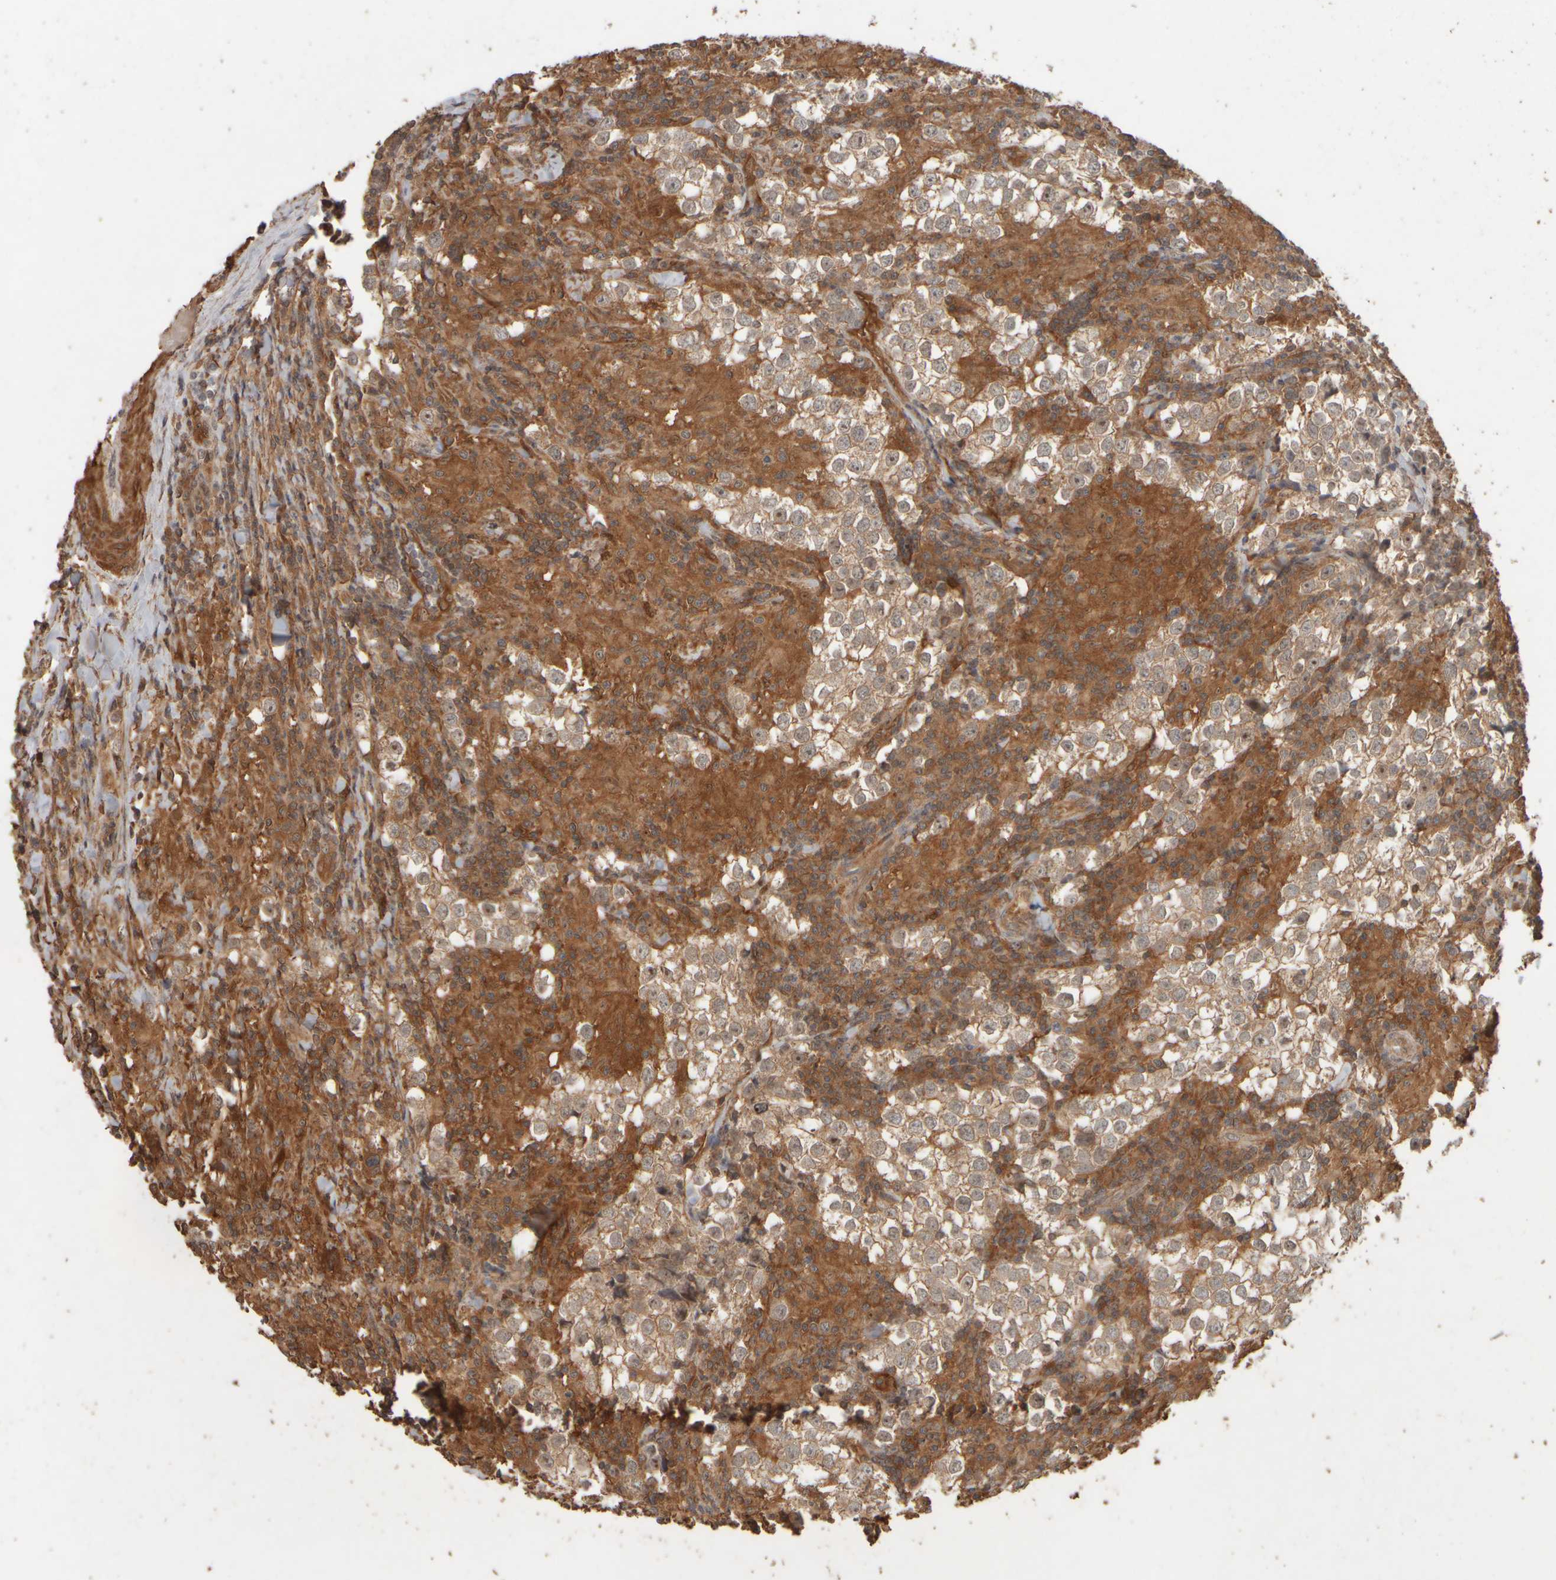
{"staining": {"intensity": "moderate", "quantity": ">75%", "location": "cytoplasmic/membranous,nuclear"}, "tissue": "testis cancer", "cell_type": "Tumor cells", "image_type": "cancer", "snomed": [{"axis": "morphology", "description": "Seminoma, NOS"}, {"axis": "morphology", "description": "Carcinoma, Embryonal, NOS"}, {"axis": "topography", "description": "Testis"}], "caption": "Approximately >75% of tumor cells in testis embryonal carcinoma reveal moderate cytoplasmic/membranous and nuclear protein expression as visualized by brown immunohistochemical staining.", "gene": "SPHK1", "patient": {"sex": "male", "age": 36}}